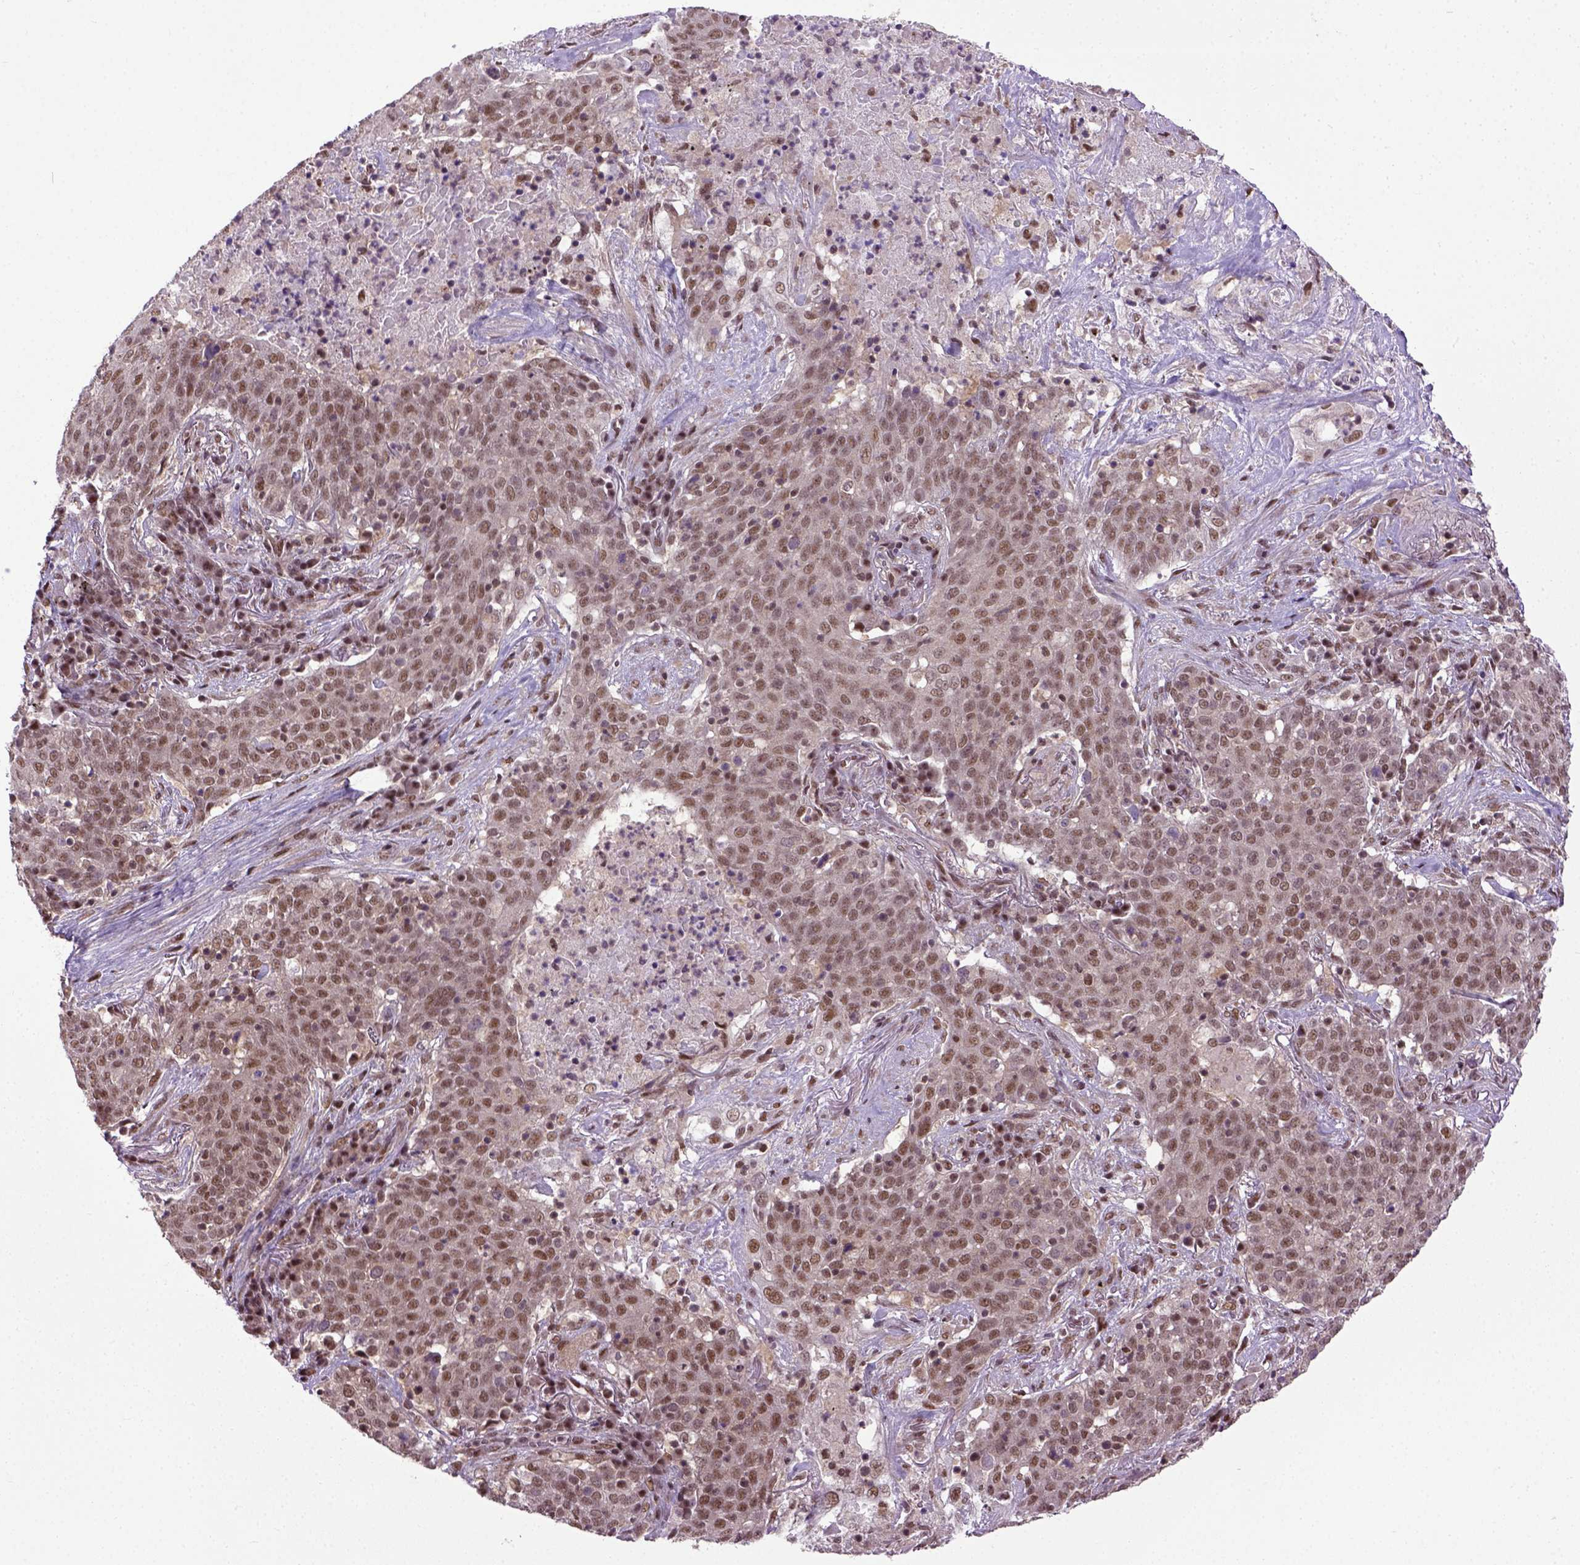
{"staining": {"intensity": "moderate", "quantity": ">75%", "location": "nuclear"}, "tissue": "lung cancer", "cell_type": "Tumor cells", "image_type": "cancer", "snomed": [{"axis": "morphology", "description": "Squamous cell carcinoma, NOS"}, {"axis": "topography", "description": "Lung"}], "caption": "Lung cancer (squamous cell carcinoma) tissue shows moderate nuclear staining in about >75% of tumor cells, visualized by immunohistochemistry. The staining is performed using DAB brown chromogen to label protein expression. The nuclei are counter-stained blue using hematoxylin.", "gene": "UBA3", "patient": {"sex": "male", "age": 82}}